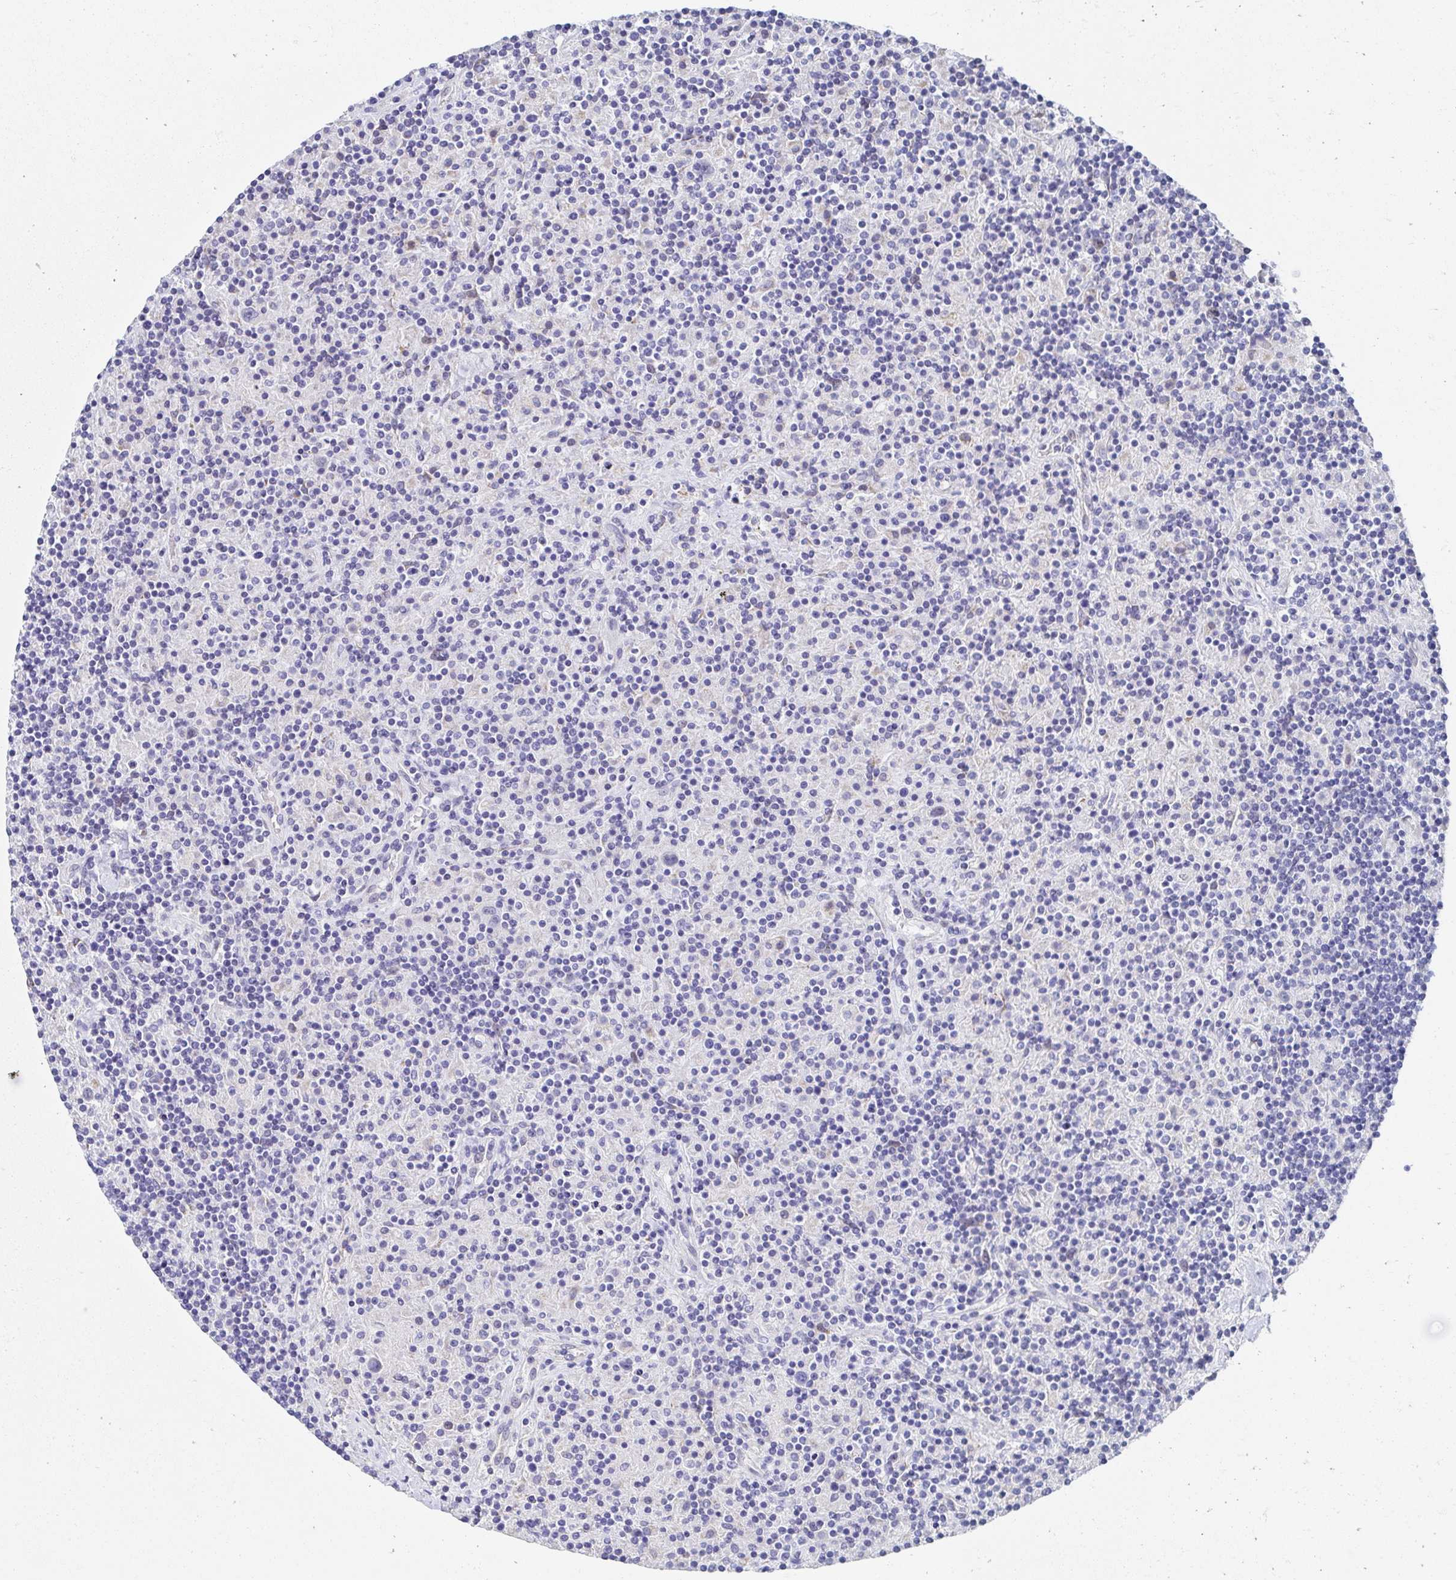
{"staining": {"intensity": "negative", "quantity": "none", "location": "none"}, "tissue": "lymphoma", "cell_type": "Tumor cells", "image_type": "cancer", "snomed": [{"axis": "morphology", "description": "Hodgkin's disease, NOS"}, {"axis": "topography", "description": "Lymph node"}], "caption": "Protein analysis of lymphoma displays no significant expression in tumor cells. (DAB (3,3'-diaminobenzidine) immunohistochemistry (IHC) with hematoxylin counter stain).", "gene": "AKAP14", "patient": {"sex": "male", "age": 70}}